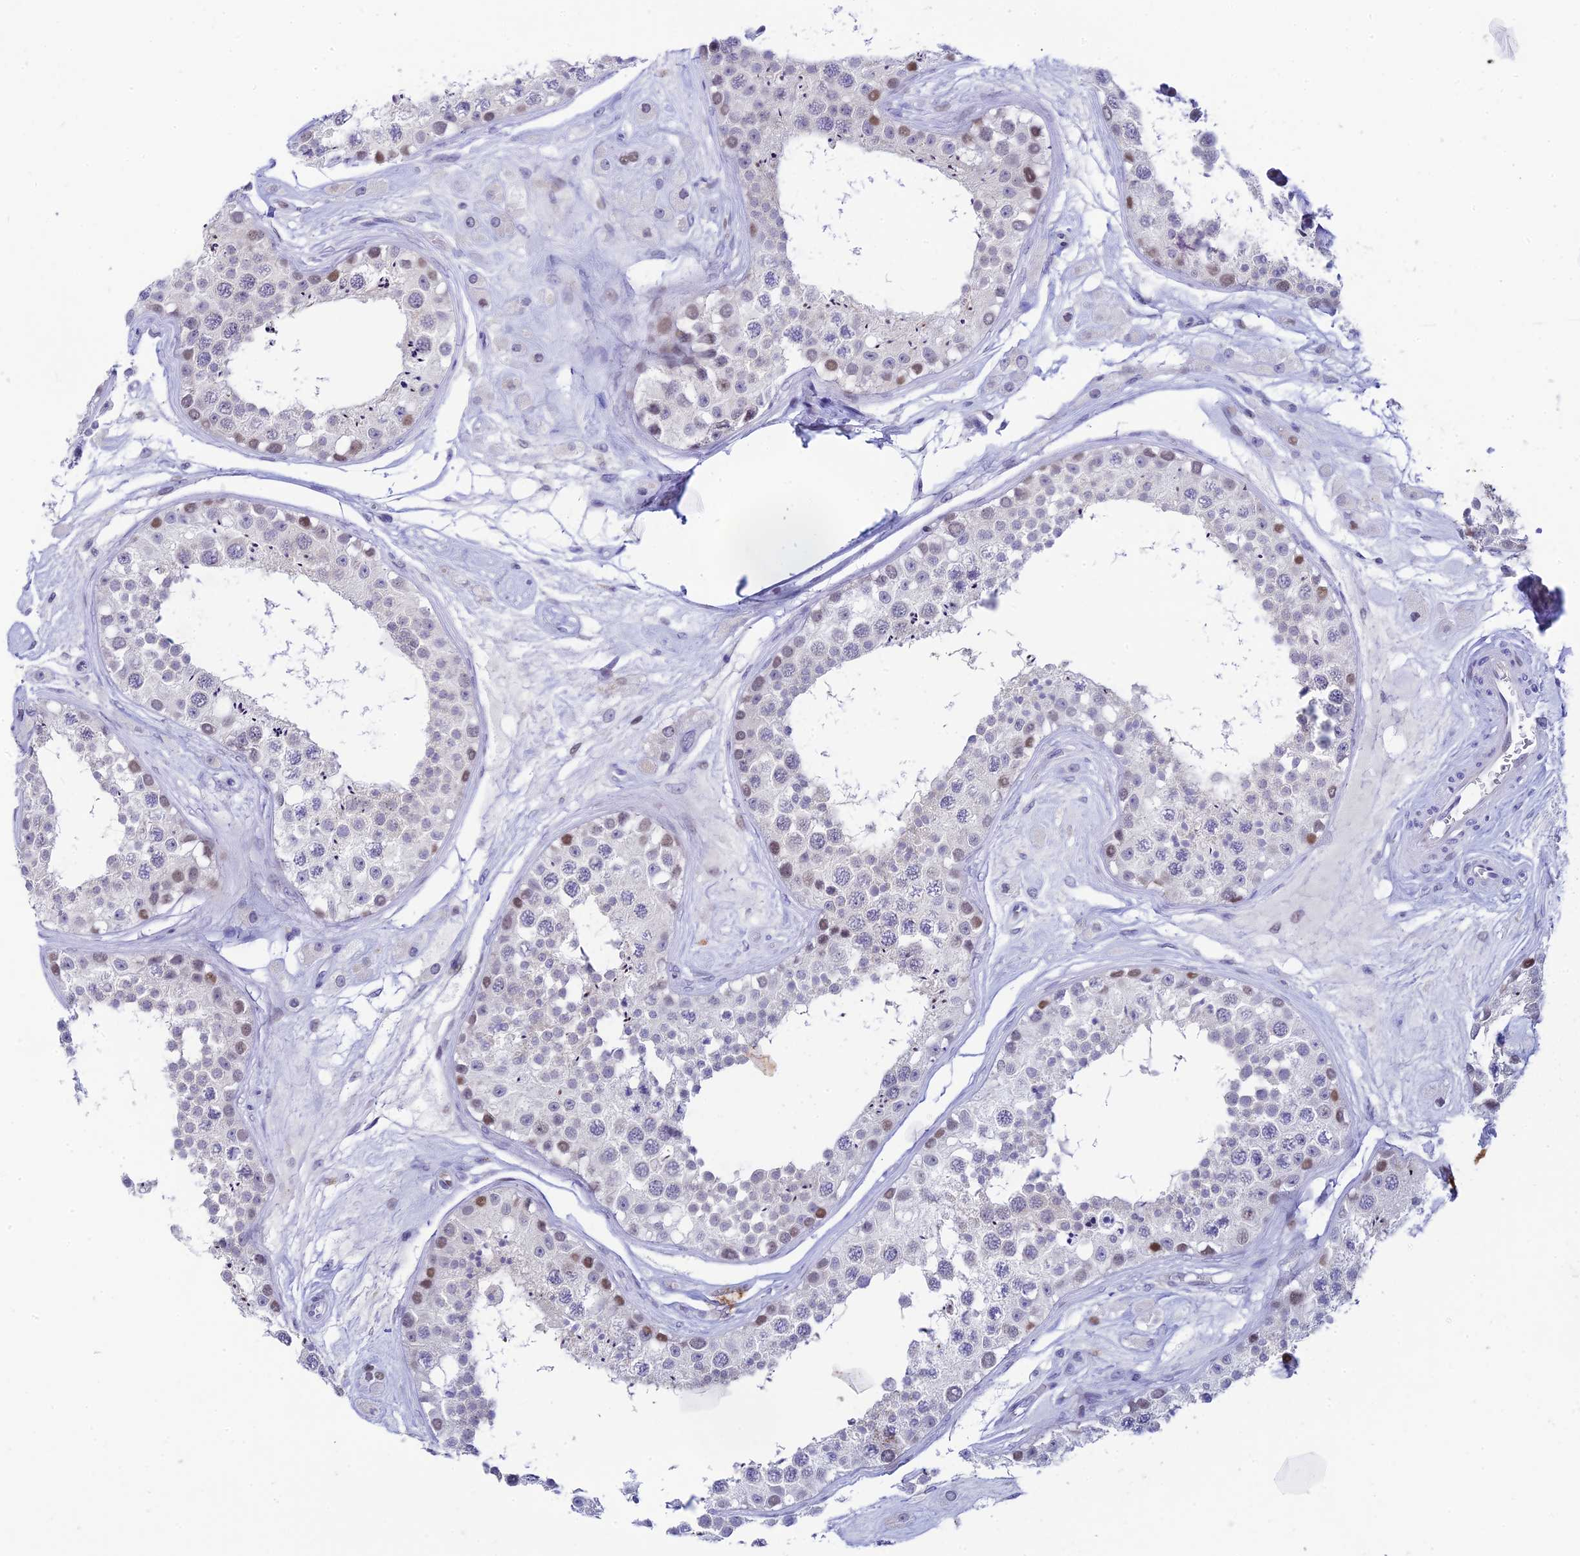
{"staining": {"intensity": "moderate", "quantity": "<25%", "location": "nuclear"}, "tissue": "testis", "cell_type": "Cells in seminiferous ducts", "image_type": "normal", "snomed": [{"axis": "morphology", "description": "Normal tissue, NOS"}, {"axis": "topography", "description": "Testis"}], "caption": "This image reveals immunohistochemistry (IHC) staining of benign human testis, with low moderate nuclear positivity in approximately <25% of cells in seminiferous ducts.", "gene": "RASGEF1B", "patient": {"sex": "male", "age": 25}}